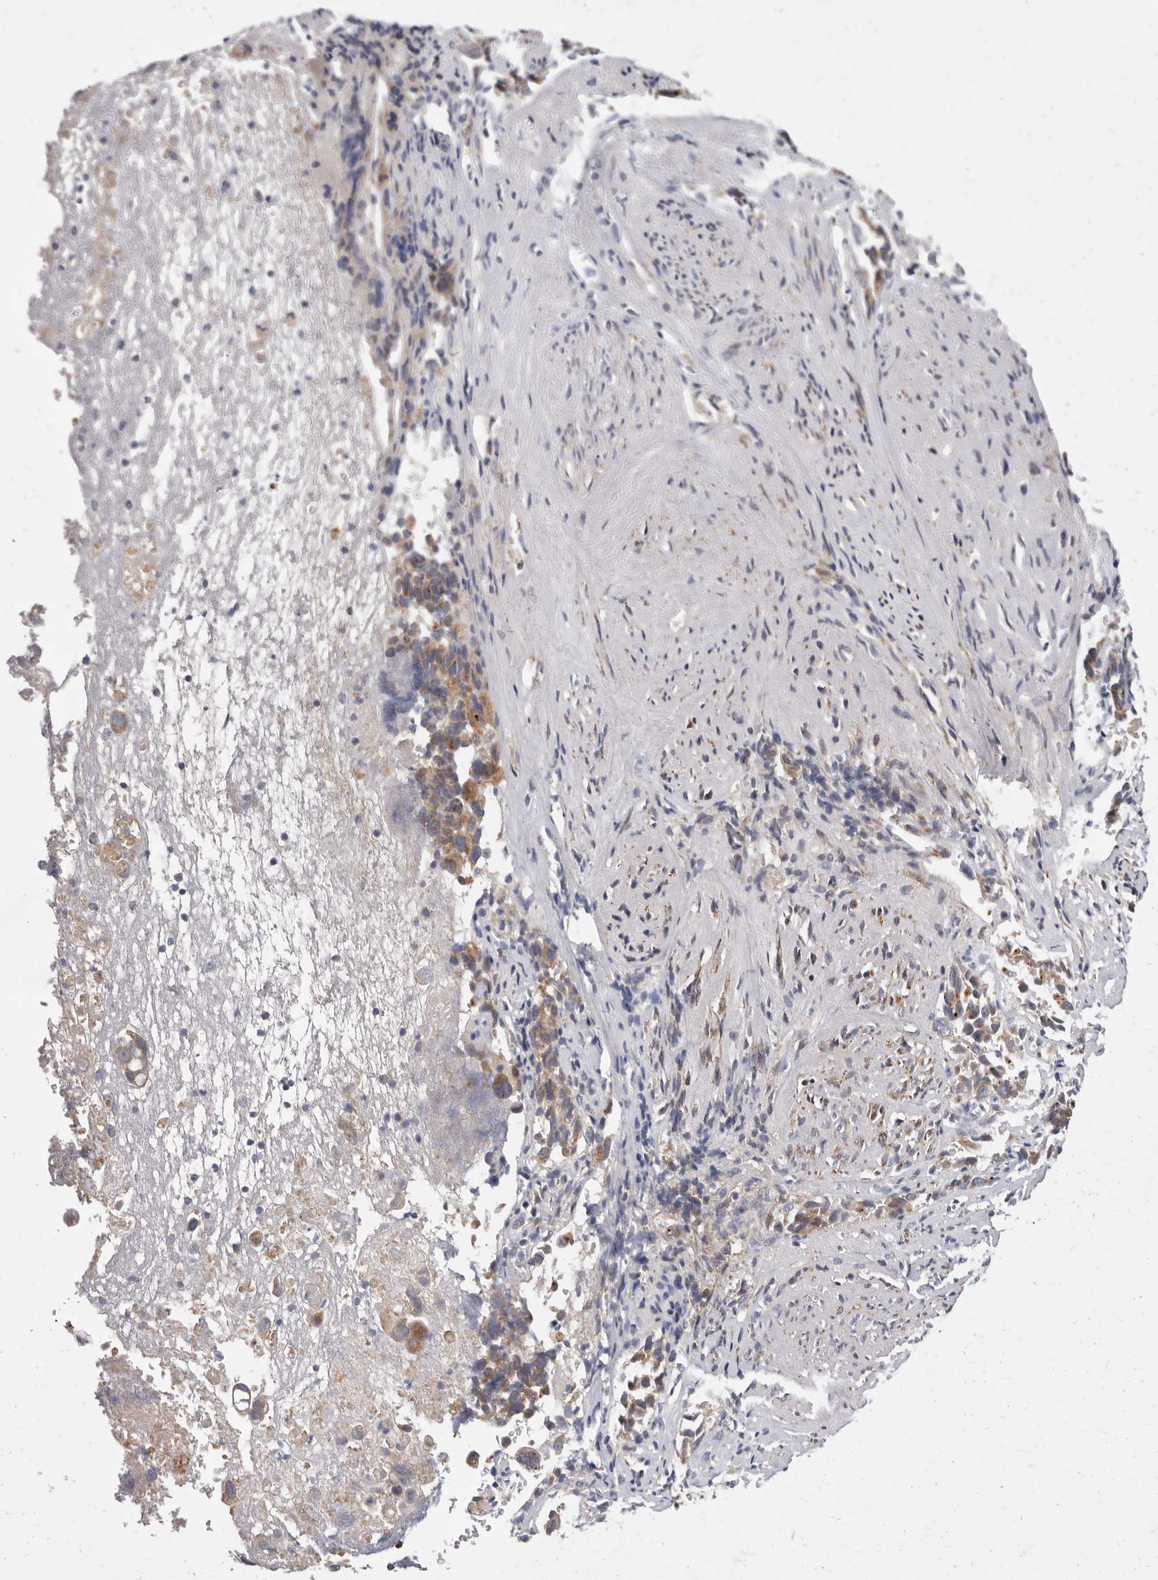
{"staining": {"intensity": "moderate", "quantity": ">75%", "location": "cytoplasmic/membranous"}, "tissue": "liver cancer", "cell_type": "Tumor cells", "image_type": "cancer", "snomed": [{"axis": "morphology", "description": "Cholangiocarcinoma"}, {"axis": "topography", "description": "Liver"}], "caption": "A brown stain labels moderate cytoplasmic/membranous expression of a protein in human liver cholangiocarcinoma tumor cells. The staining is performed using DAB brown chromogen to label protein expression. The nuclei are counter-stained blue using hematoxylin.", "gene": "TOR3A", "patient": {"sex": "female", "age": 79}}